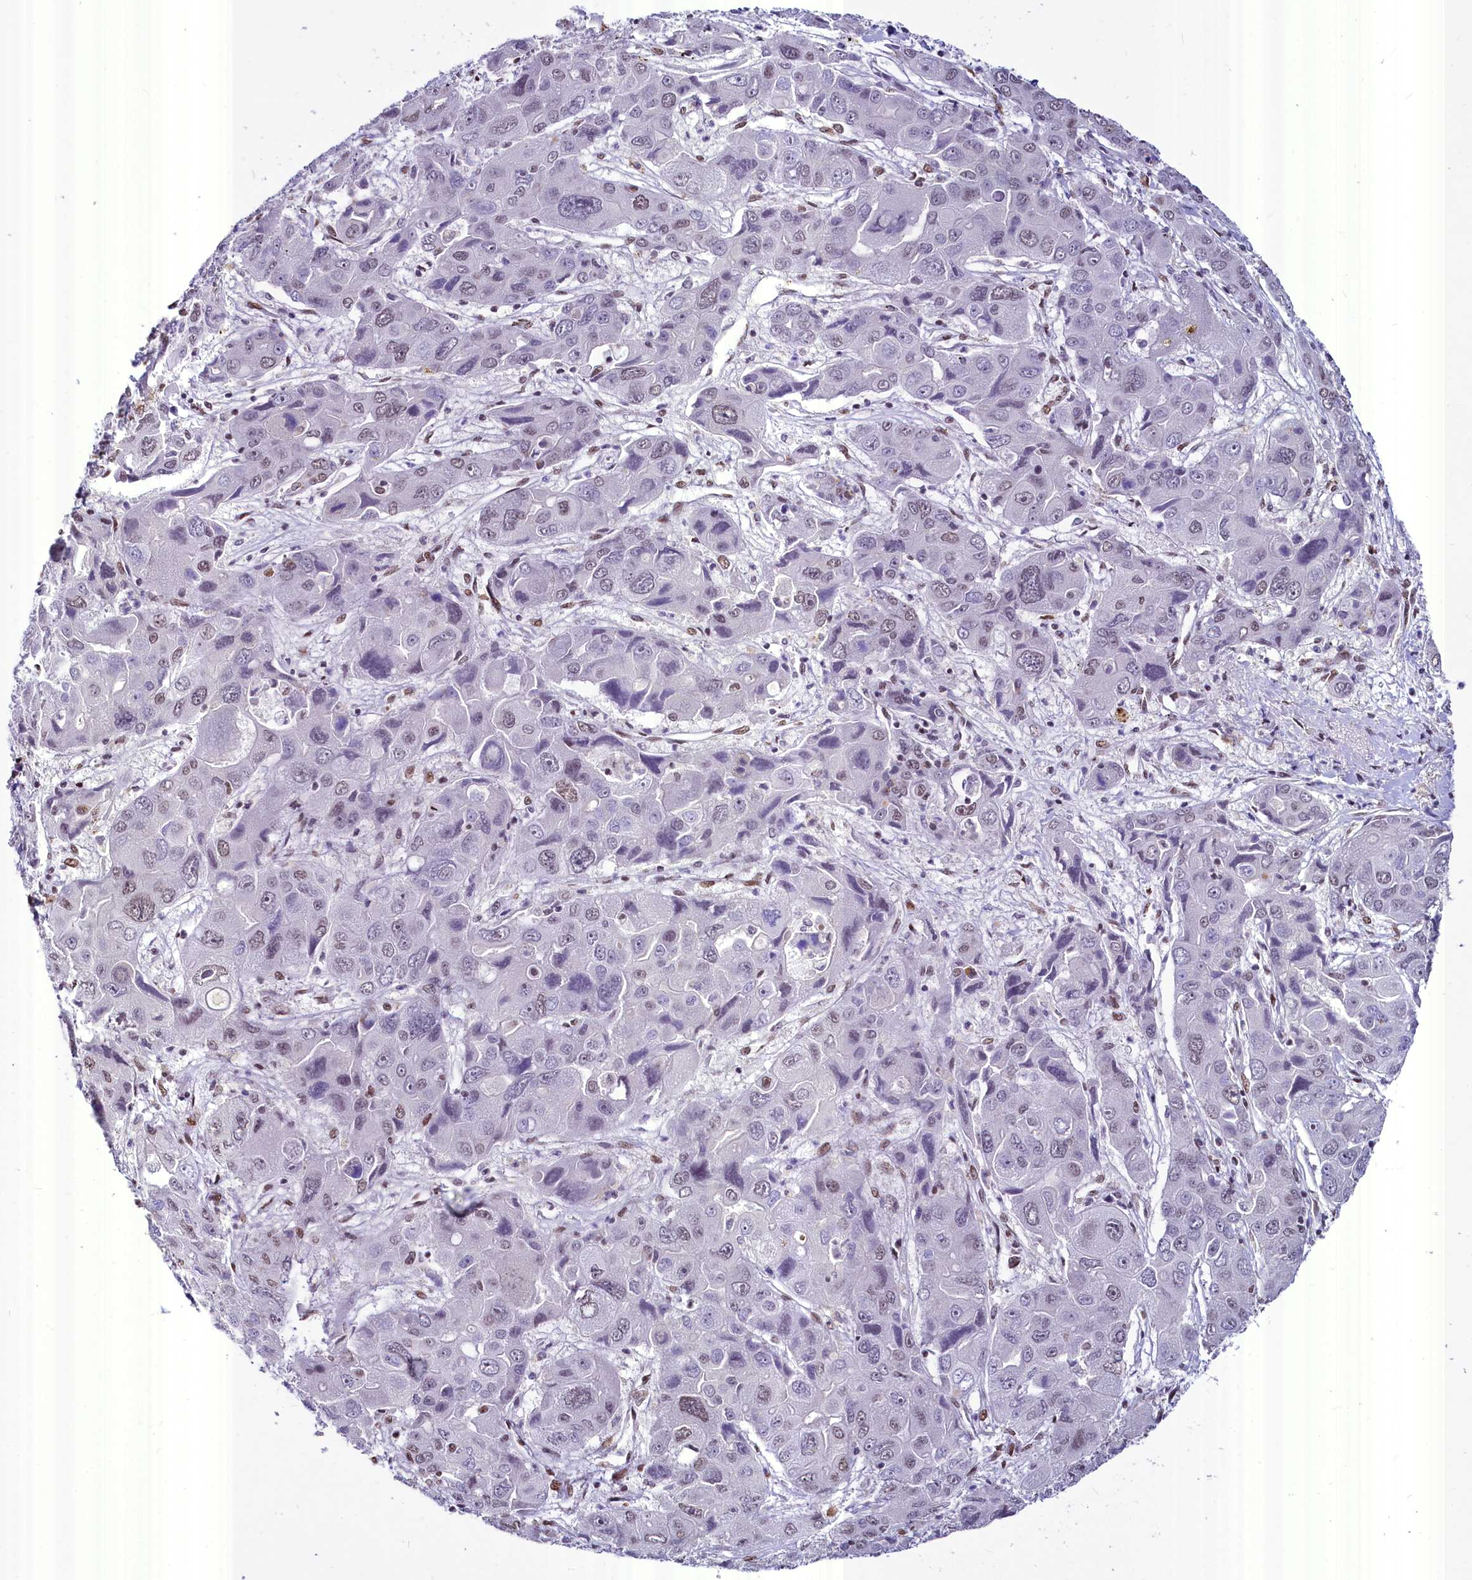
{"staining": {"intensity": "weak", "quantity": "25%-75%", "location": "nuclear"}, "tissue": "liver cancer", "cell_type": "Tumor cells", "image_type": "cancer", "snomed": [{"axis": "morphology", "description": "Cholangiocarcinoma"}, {"axis": "topography", "description": "Liver"}], "caption": "Protein expression analysis of human liver cancer (cholangiocarcinoma) reveals weak nuclear expression in about 25%-75% of tumor cells. (Stains: DAB (3,3'-diaminobenzidine) in brown, nuclei in blue, Microscopy: brightfield microscopy at high magnification).", "gene": "PARPBP", "patient": {"sex": "male", "age": 67}}